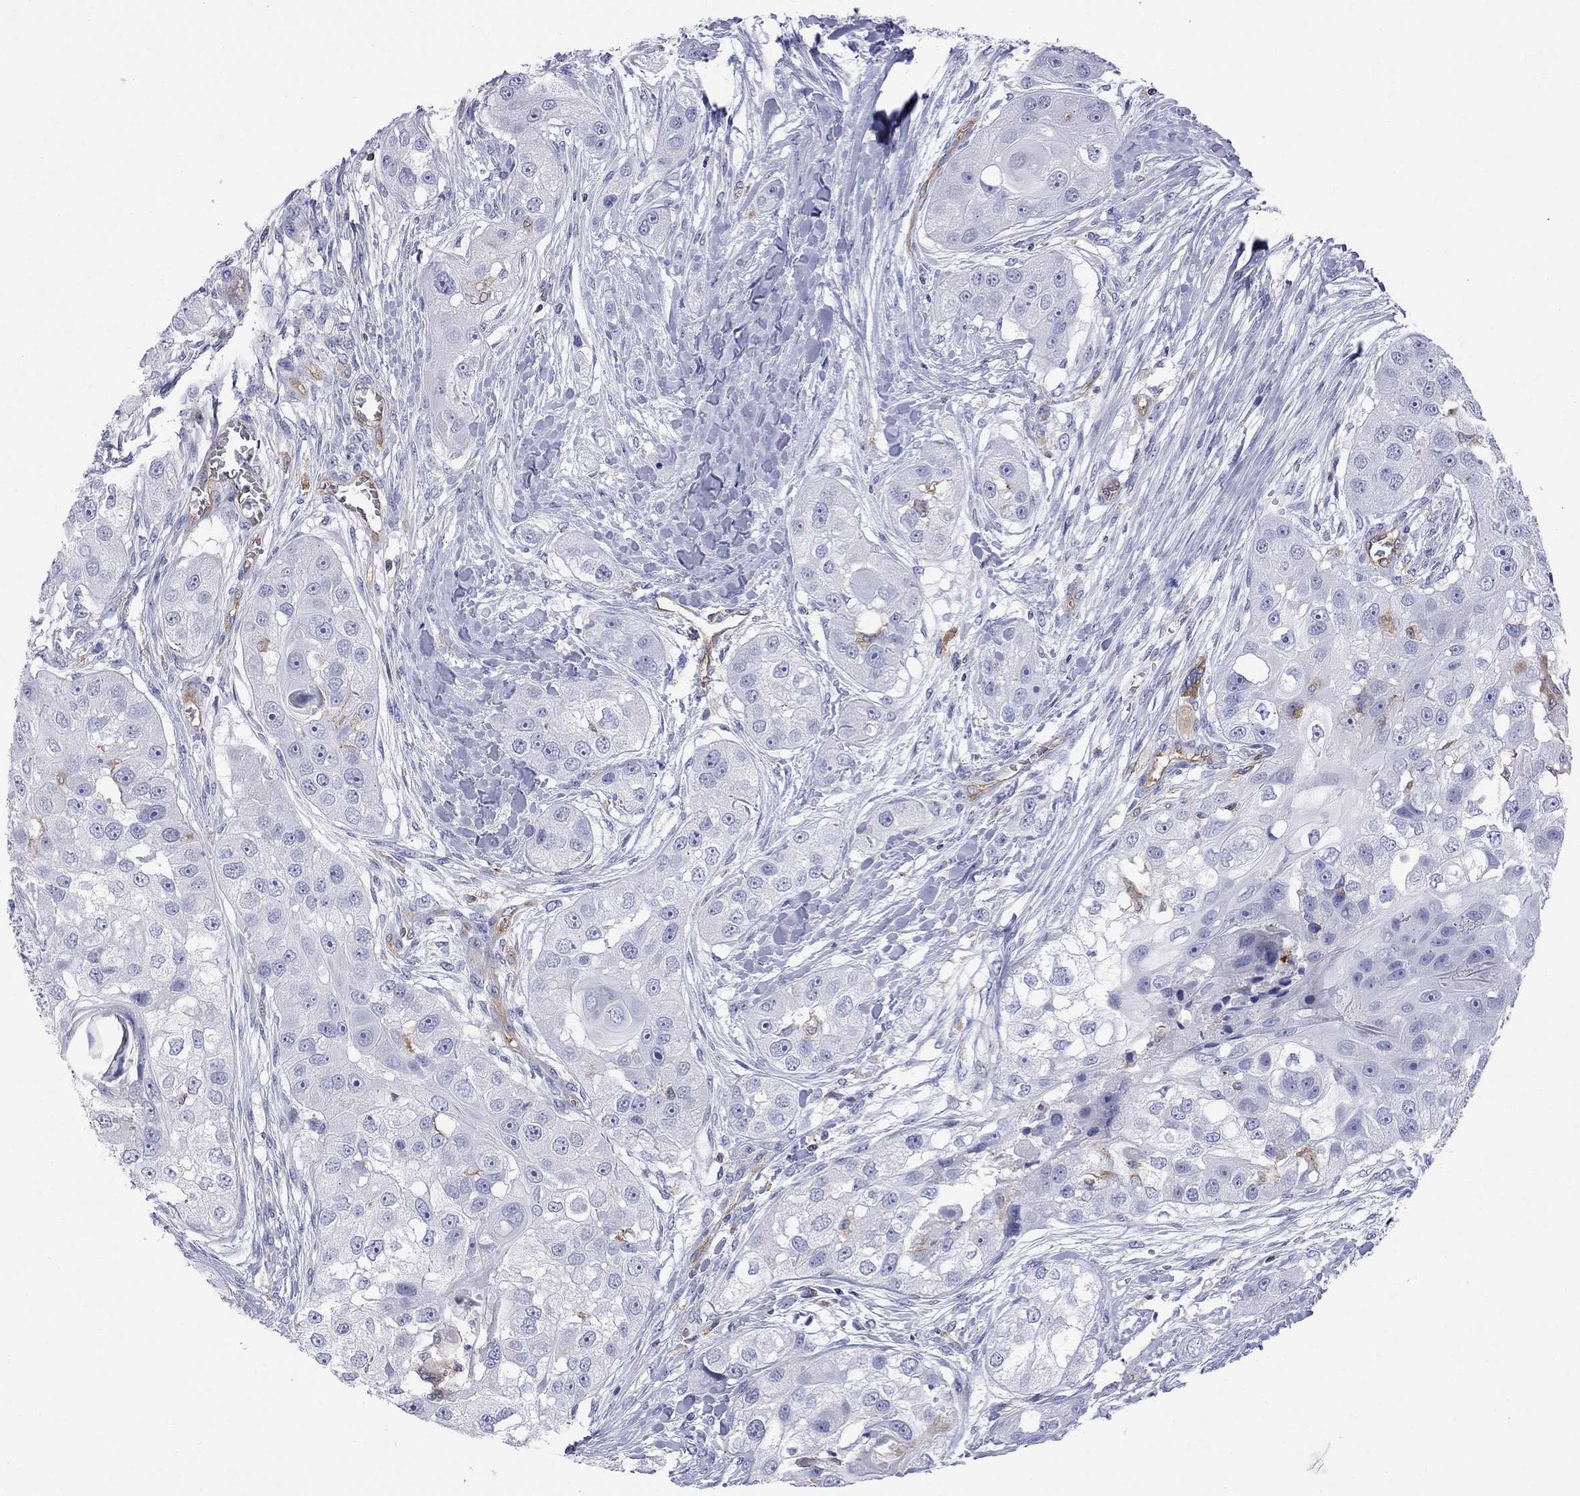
{"staining": {"intensity": "negative", "quantity": "none", "location": "none"}, "tissue": "head and neck cancer", "cell_type": "Tumor cells", "image_type": "cancer", "snomed": [{"axis": "morphology", "description": "Normal tissue, NOS"}, {"axis": "morphology", "description": "Squamous cell carcinoma, NOS"}, {"axis": "topography", "description": "Skeletal muscle"}, {"axis": "topography", "description": "Head-Neck"}], "caption": "Immunohistochemical staining of head and neck cancer (squamous cell carcinoma) displays no significant staining in tumor cells.", "gene": "ABI3", "patient": {"sex": "male", "age": 51}}